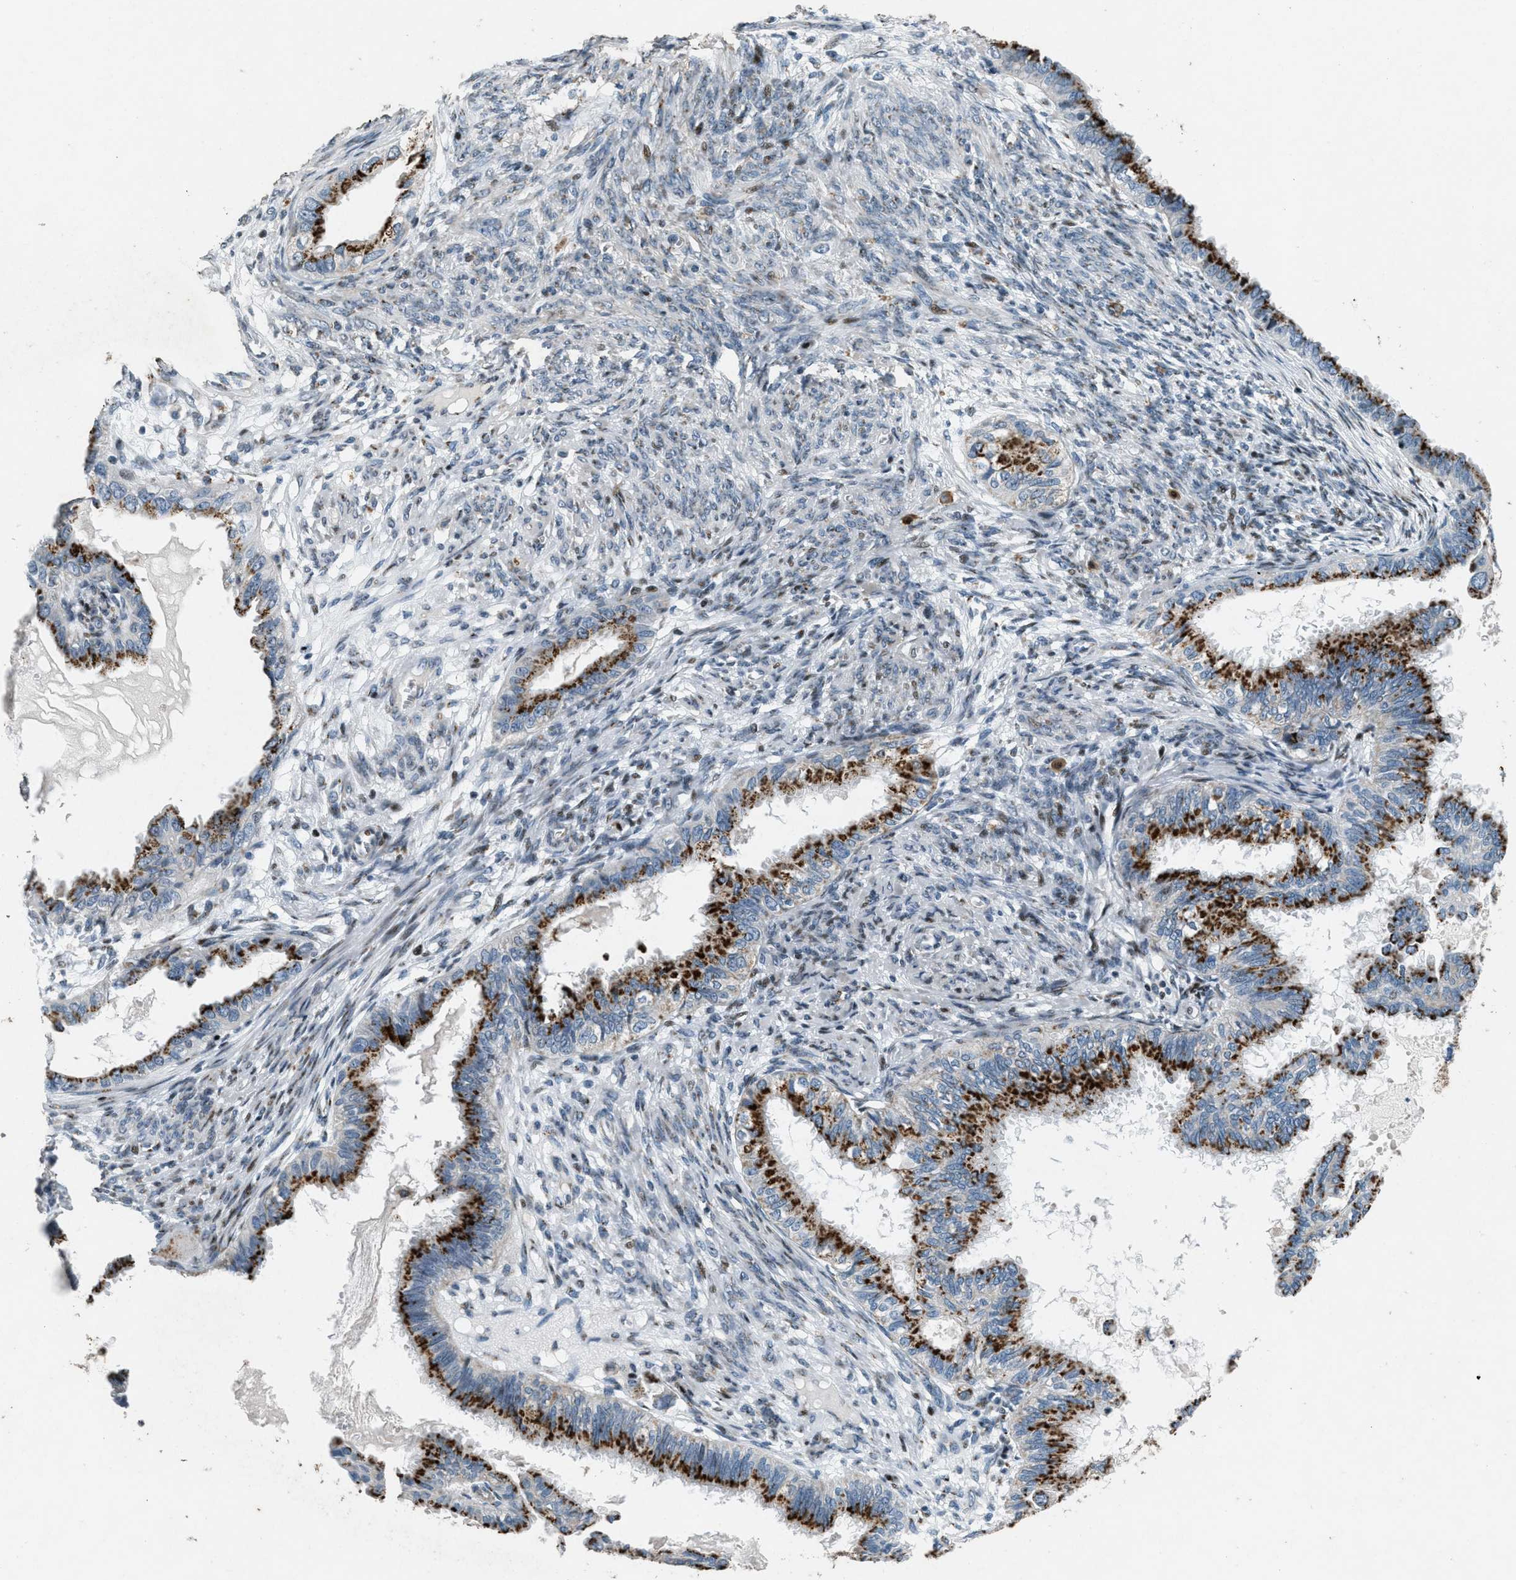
{"staining": {"intensity": "strong", "quantity": ">75%", "location": "cytoplasmic/membranous"}, "tissue": "cervical cancer", "cell_type": "Tumor cells", "image_type": "cancer", "snomed": [{"axis": "morphology", "description": "Normal tissue, NOS"}, {"axis": "morphology", "description": "Adenocarcinoma, NOS"}, {"axis": "topography", "description": "Cervix"}, {"axis": "topography", "description": "Endometrium"}], "caption": "Immunohistochemical staining of human cervical adenocarcinoma demonstrates high levels of strong cytoplasmic/membranous staining in approximately >75% of tumor cells.", "gene": "GPC6", "patient": {"sex": "female", "age": 86}}